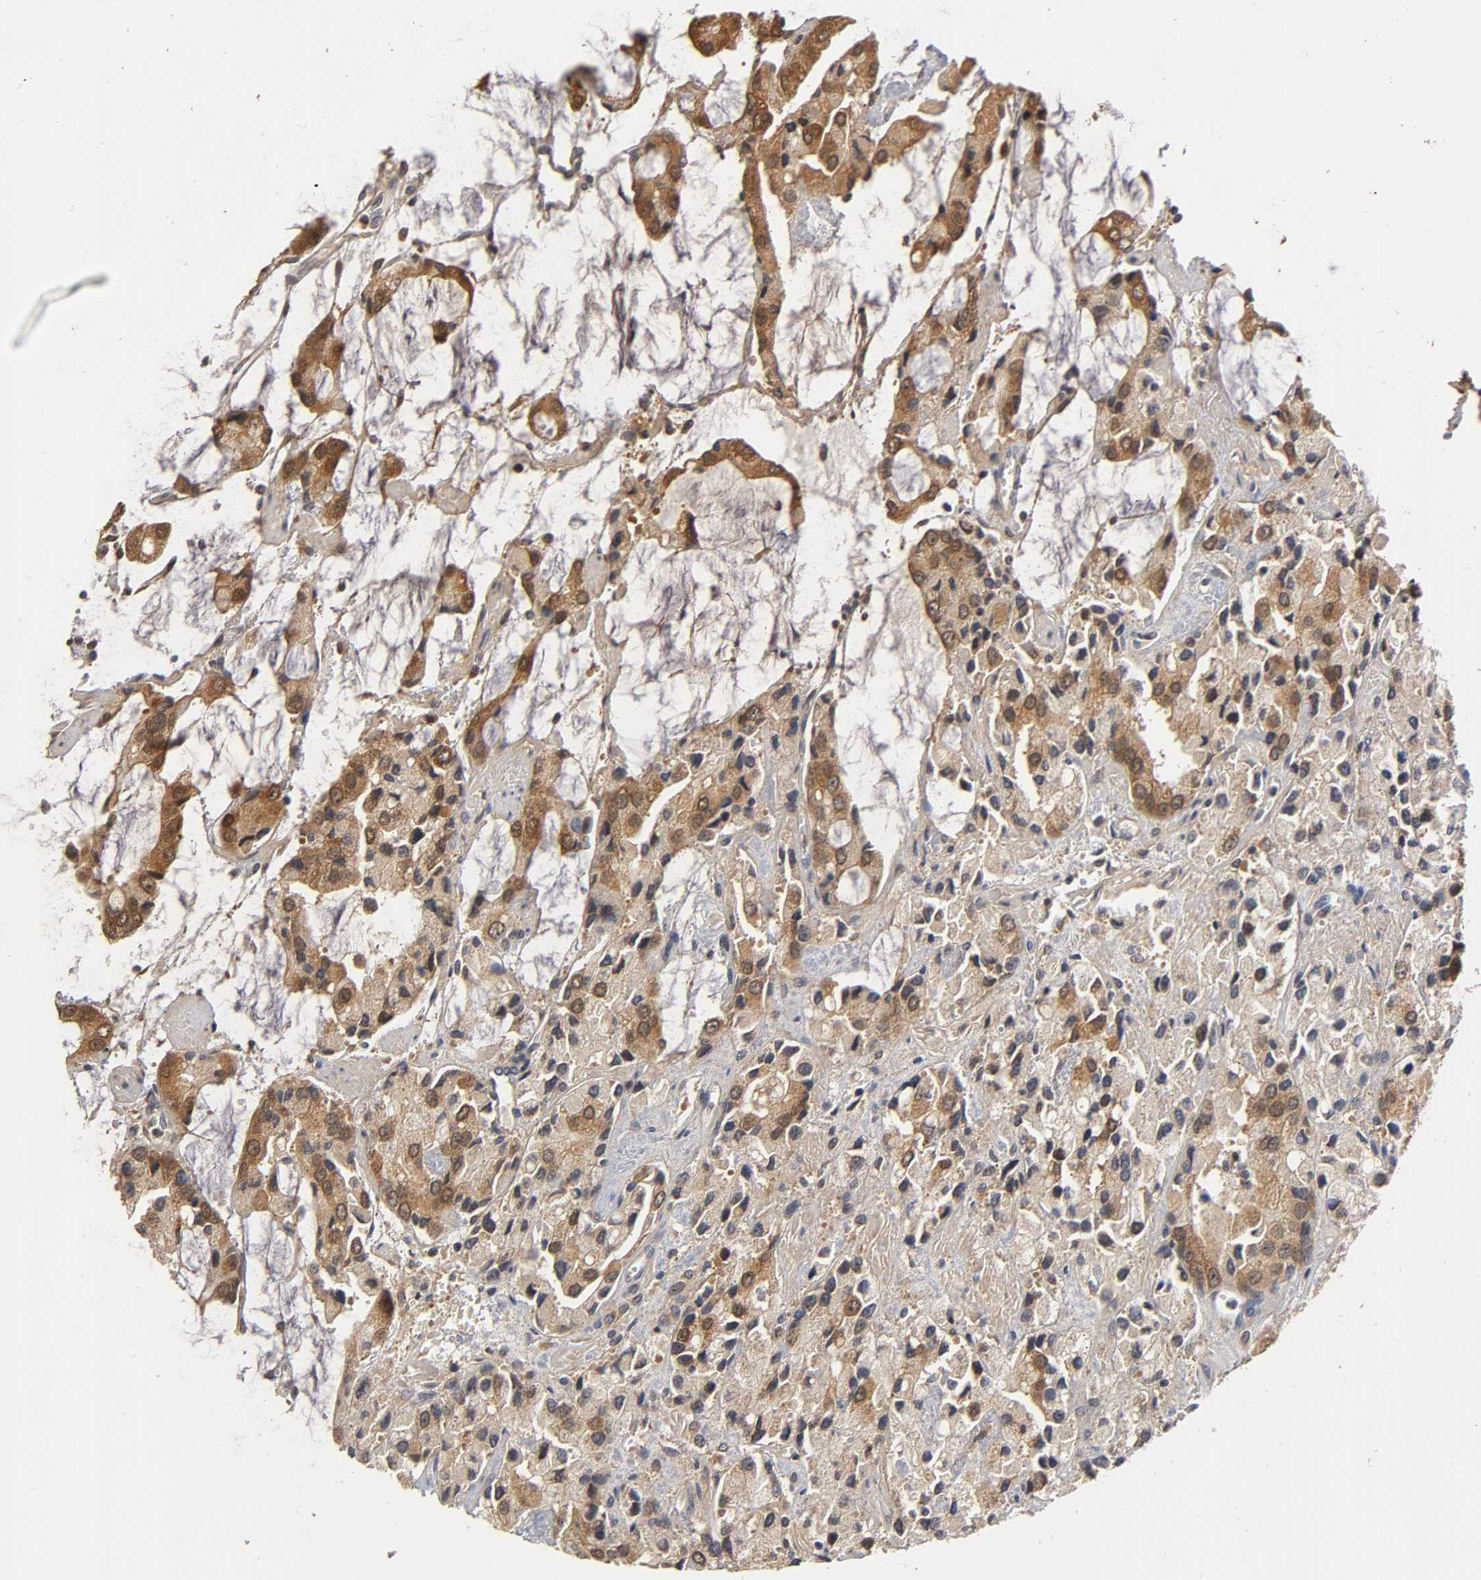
{"staining": {"intensity": "strong", "quantity": ">75%", "location": "cytoplasmic/membranous,nuclear"}, "tissue": "prostate cancer", "cell_type": "Tumor cells", "image_type": "cancer", "snomed": [{"axis": "morphology", "description": "Adenocarcinoma, High grade"}, {"axis": "topography", "description": "Prostate"}], "caption": "Prostate cancer (high-grade adenocarcinoma) was stained to show a protein in brown. There is high levels of strong cytoplasmic/membranous and nuclear staining in about >75% of tumor cells.", "gene": "GSTZ1", "patient": {"sex": "male", "age": 67}}